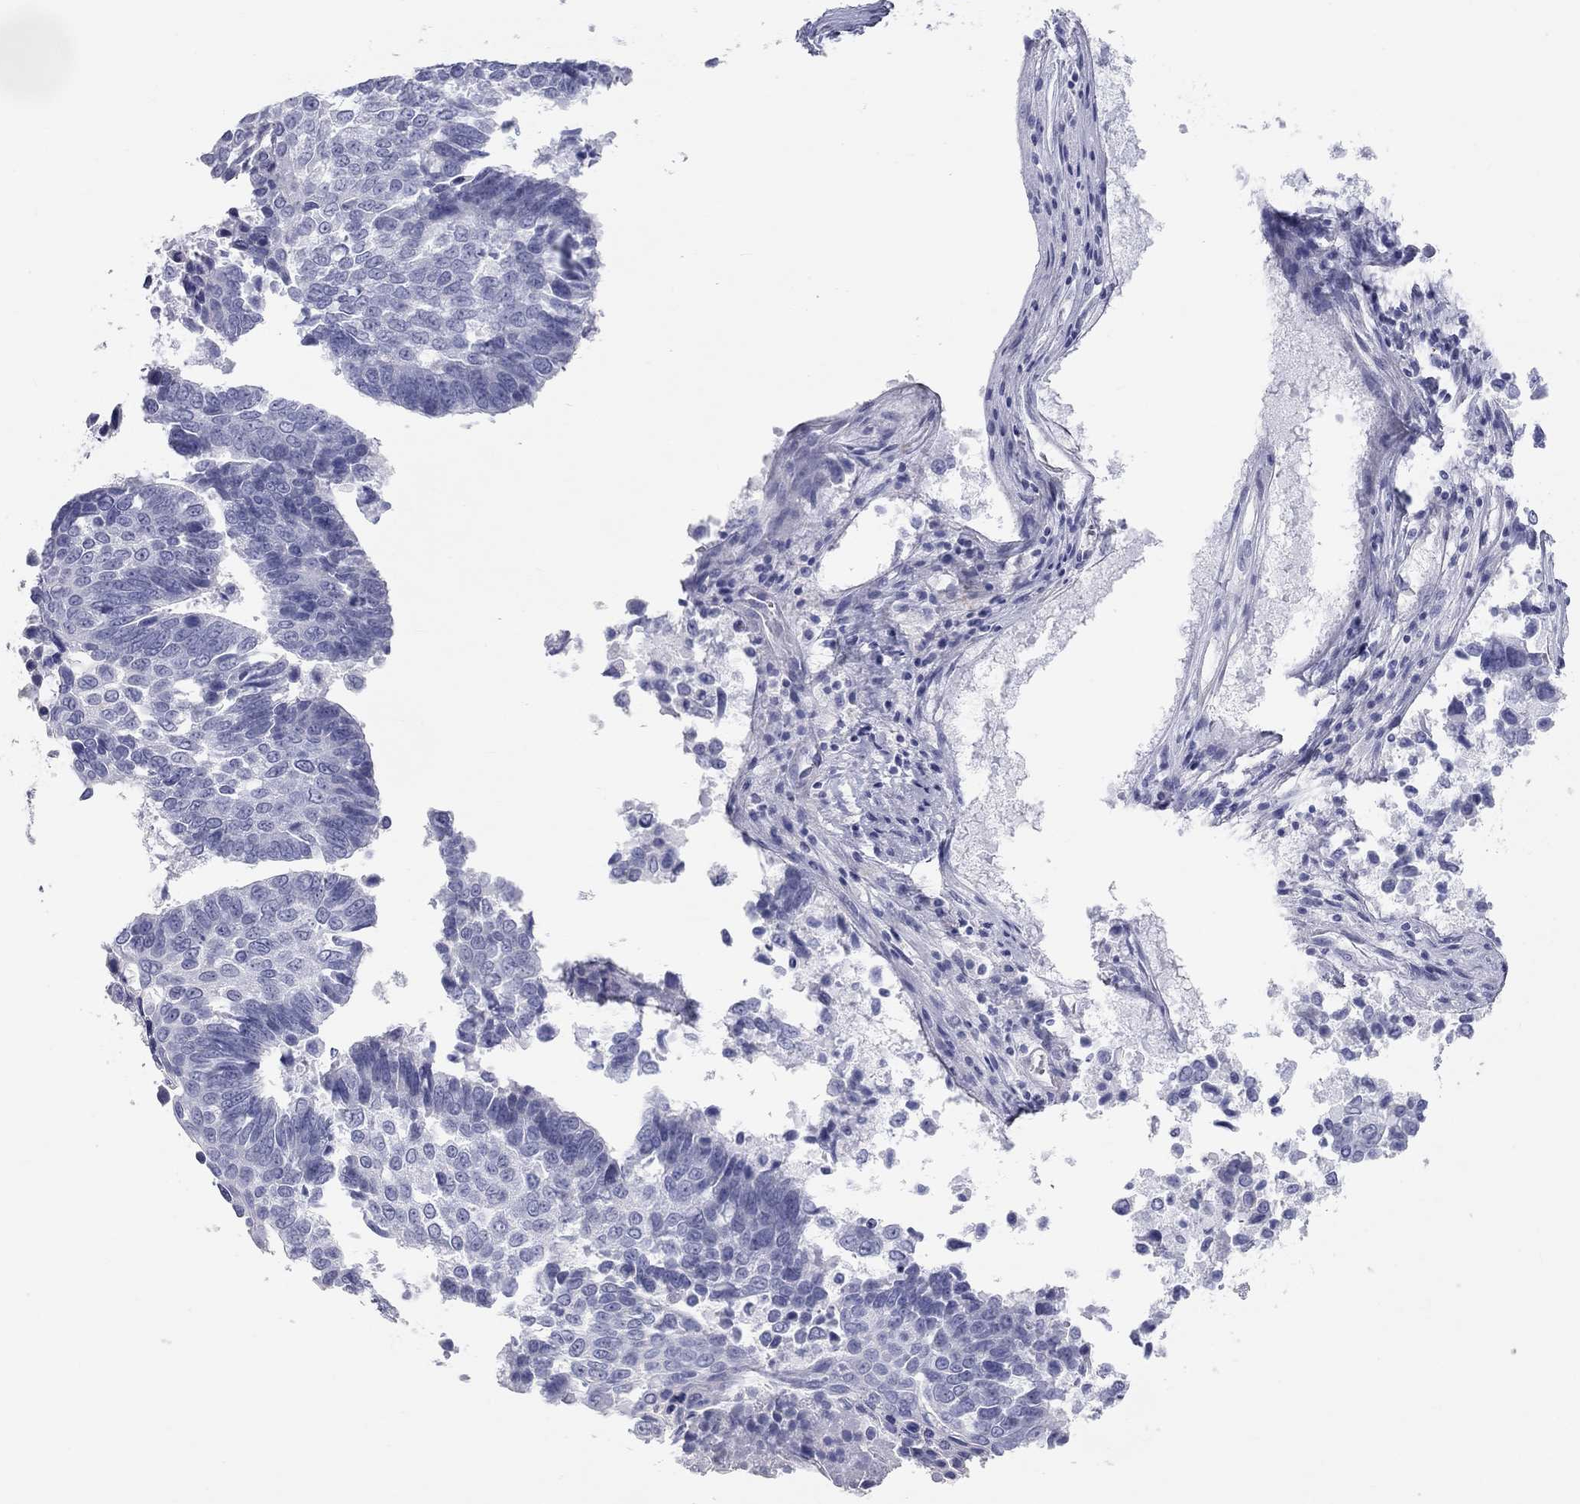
{"staining": {"intensity": "negative", "quantity": "none", "location": "none"}, "tissue": "lung cancer", "cell_type": "Tumor cells", "image_type": "cancer", "snomed": [{"axis": "morphology", "description": "Squamous cell carcinoma, NOS"}, {"axis": "topography", "description": "Lung"}], "caption": "Tumor cells are negative for brown protein staining in lung cancer.", "gene": "PCDHGC5", "patient": {"sex": "male", "age": 73}}